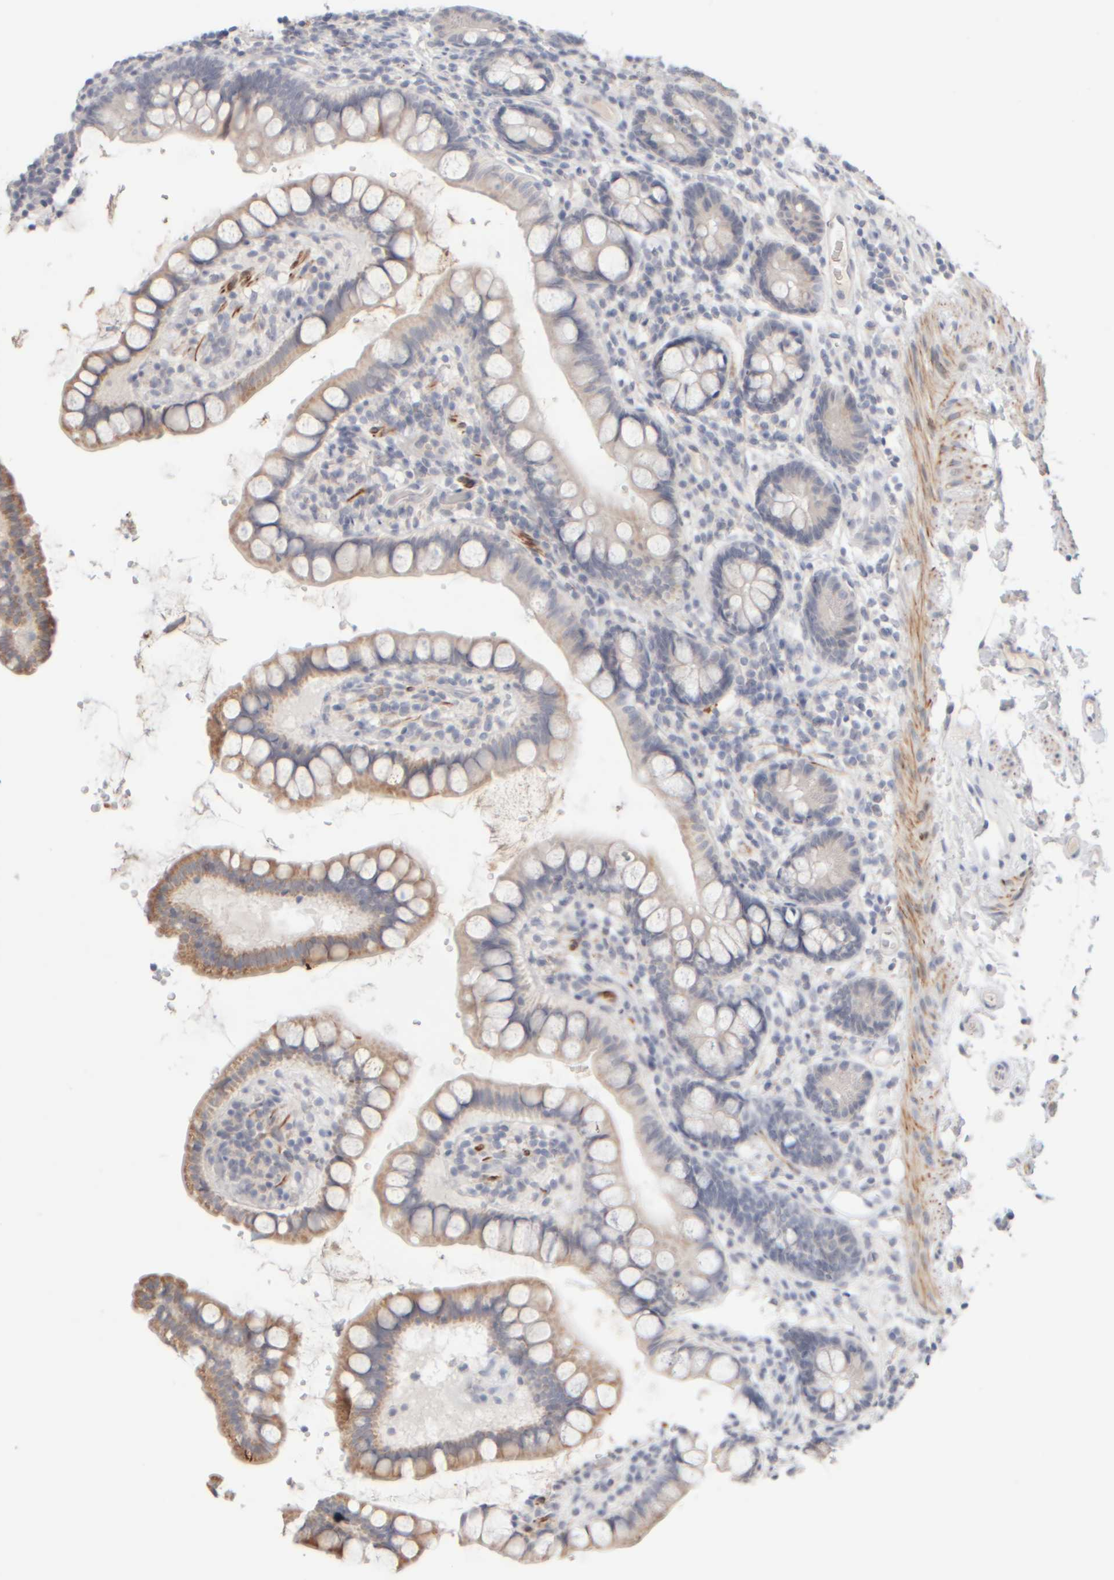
{"staining": {"intensity": "weak", "quantity": "25%-75%", "location": "cytoplasmic/membranous"}, "tissue": "small intestine", "cell_type": "Glandular cells", "image_type": "normal", "snomed": [{"axis": "morphology", "description": "Normal tissue, NOS"}, {"axis": "topography", "description": "Smooth muscle"}, {"axis": "topography", "description": "Small intestine"}], "caption": "Protein analysis of unremarkable small intestine exhibits weak cytoplasmic/membranous positivity in approximately 25%-75% of glandular cells. Ihc stains the protein in brown and the nuclei are stained blue.", "gene": "ZNF112", "patient": {"sex": "female", "age": 84}}